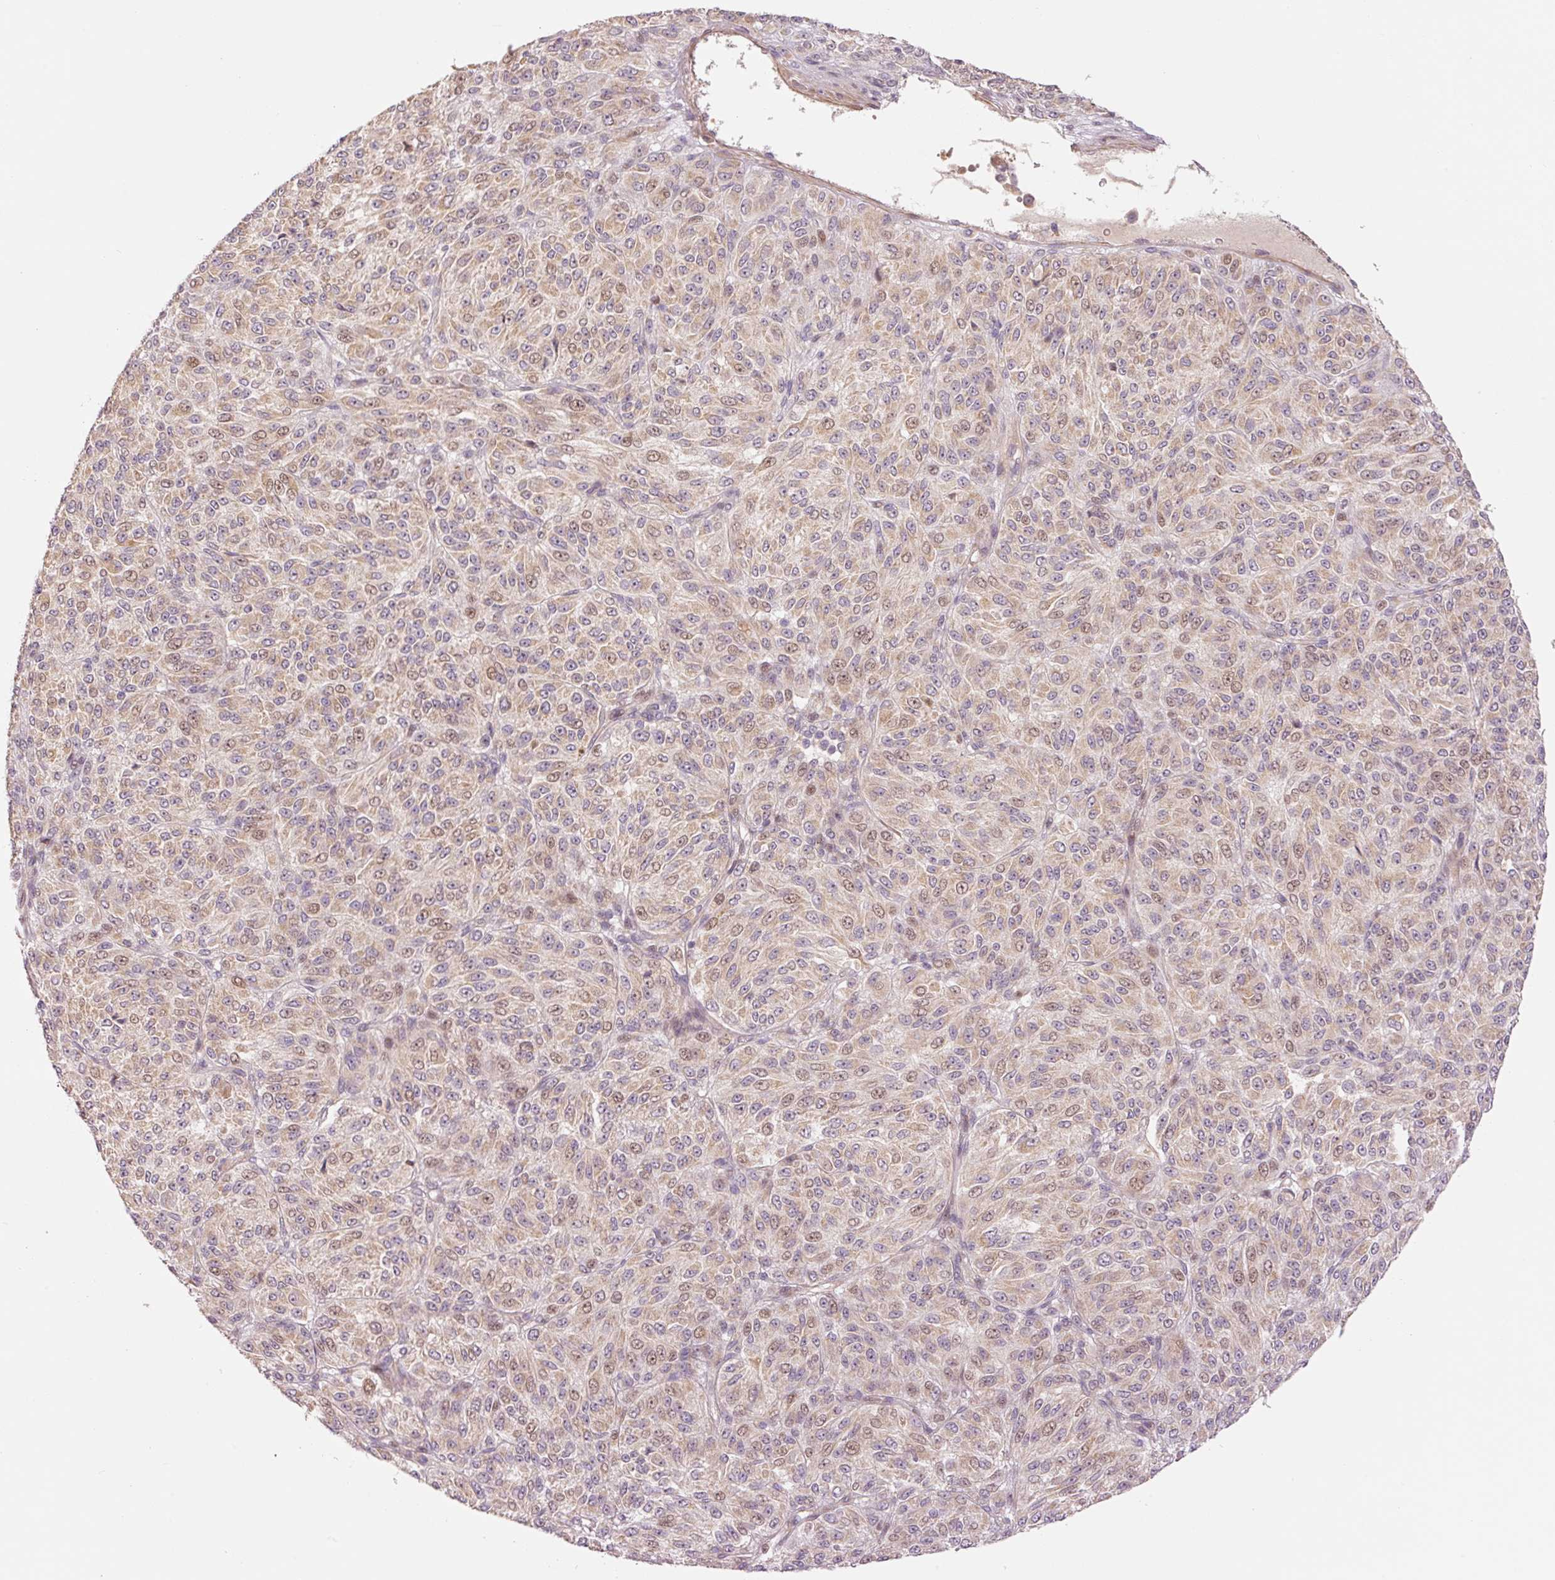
{"staining": {"intensity": "weak", "quantity": "25%-75%", "location": "cytoplasmic/membranous,nuclear"}, "tissue": "melanoma", "cell_type": "Tumor cells", "image_type": "cancer", "snomed": [{"axis": "morphology", "description": "Malignant melanoma, Metastatic site"}, {"axis": "topography", "description": "Brain"}], "caption": "Melanoma stained for a protein (brown) reveals weak cytoplasmic/membranous and nuclear positive positivity in about 25%-75% of tumor cells.", "gene": "SLC29A3", "patient": {"sex": "female", "age": 56}}